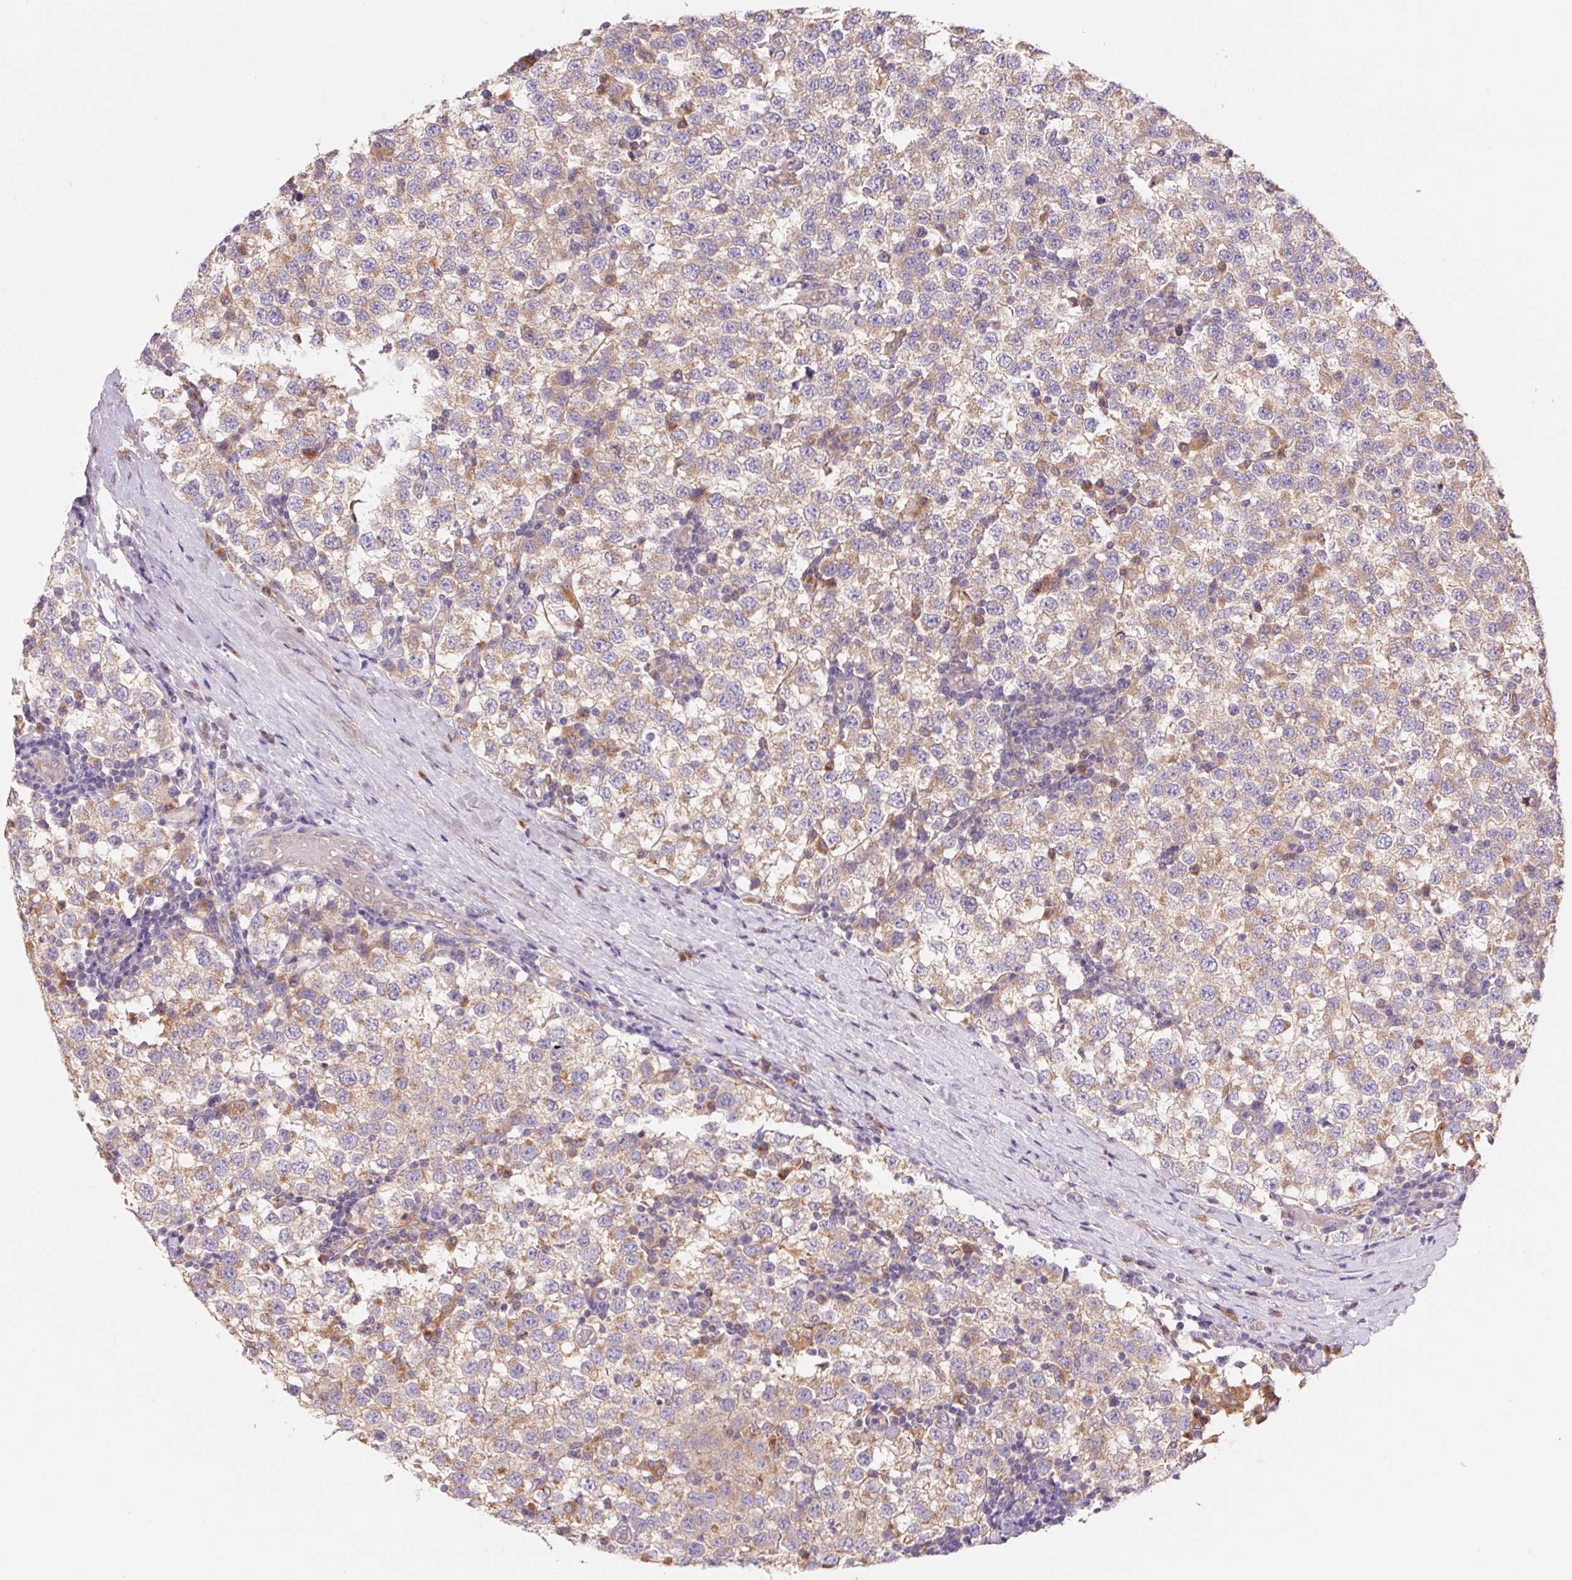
{"staining": {"intensity": "weak", "quantity": "25%-75%", "location": "cytoplasmic/membranous"}, "tissue": "testis cancer", "cell_type": "Tumor cells", "image_type": "cancer", "snomed": [{"axis": "morphology", "description": "Seminoma, NOS"}, {"axis": "topography", "description": "Testis"}], "caption": "Weak cytoplasmic/membranous staining is present in approximately 25%-75% of tumor cells in testis cancer (seminoma).", "gene": "RAB1A", "patient": {"sex": "male", "age": 34}}